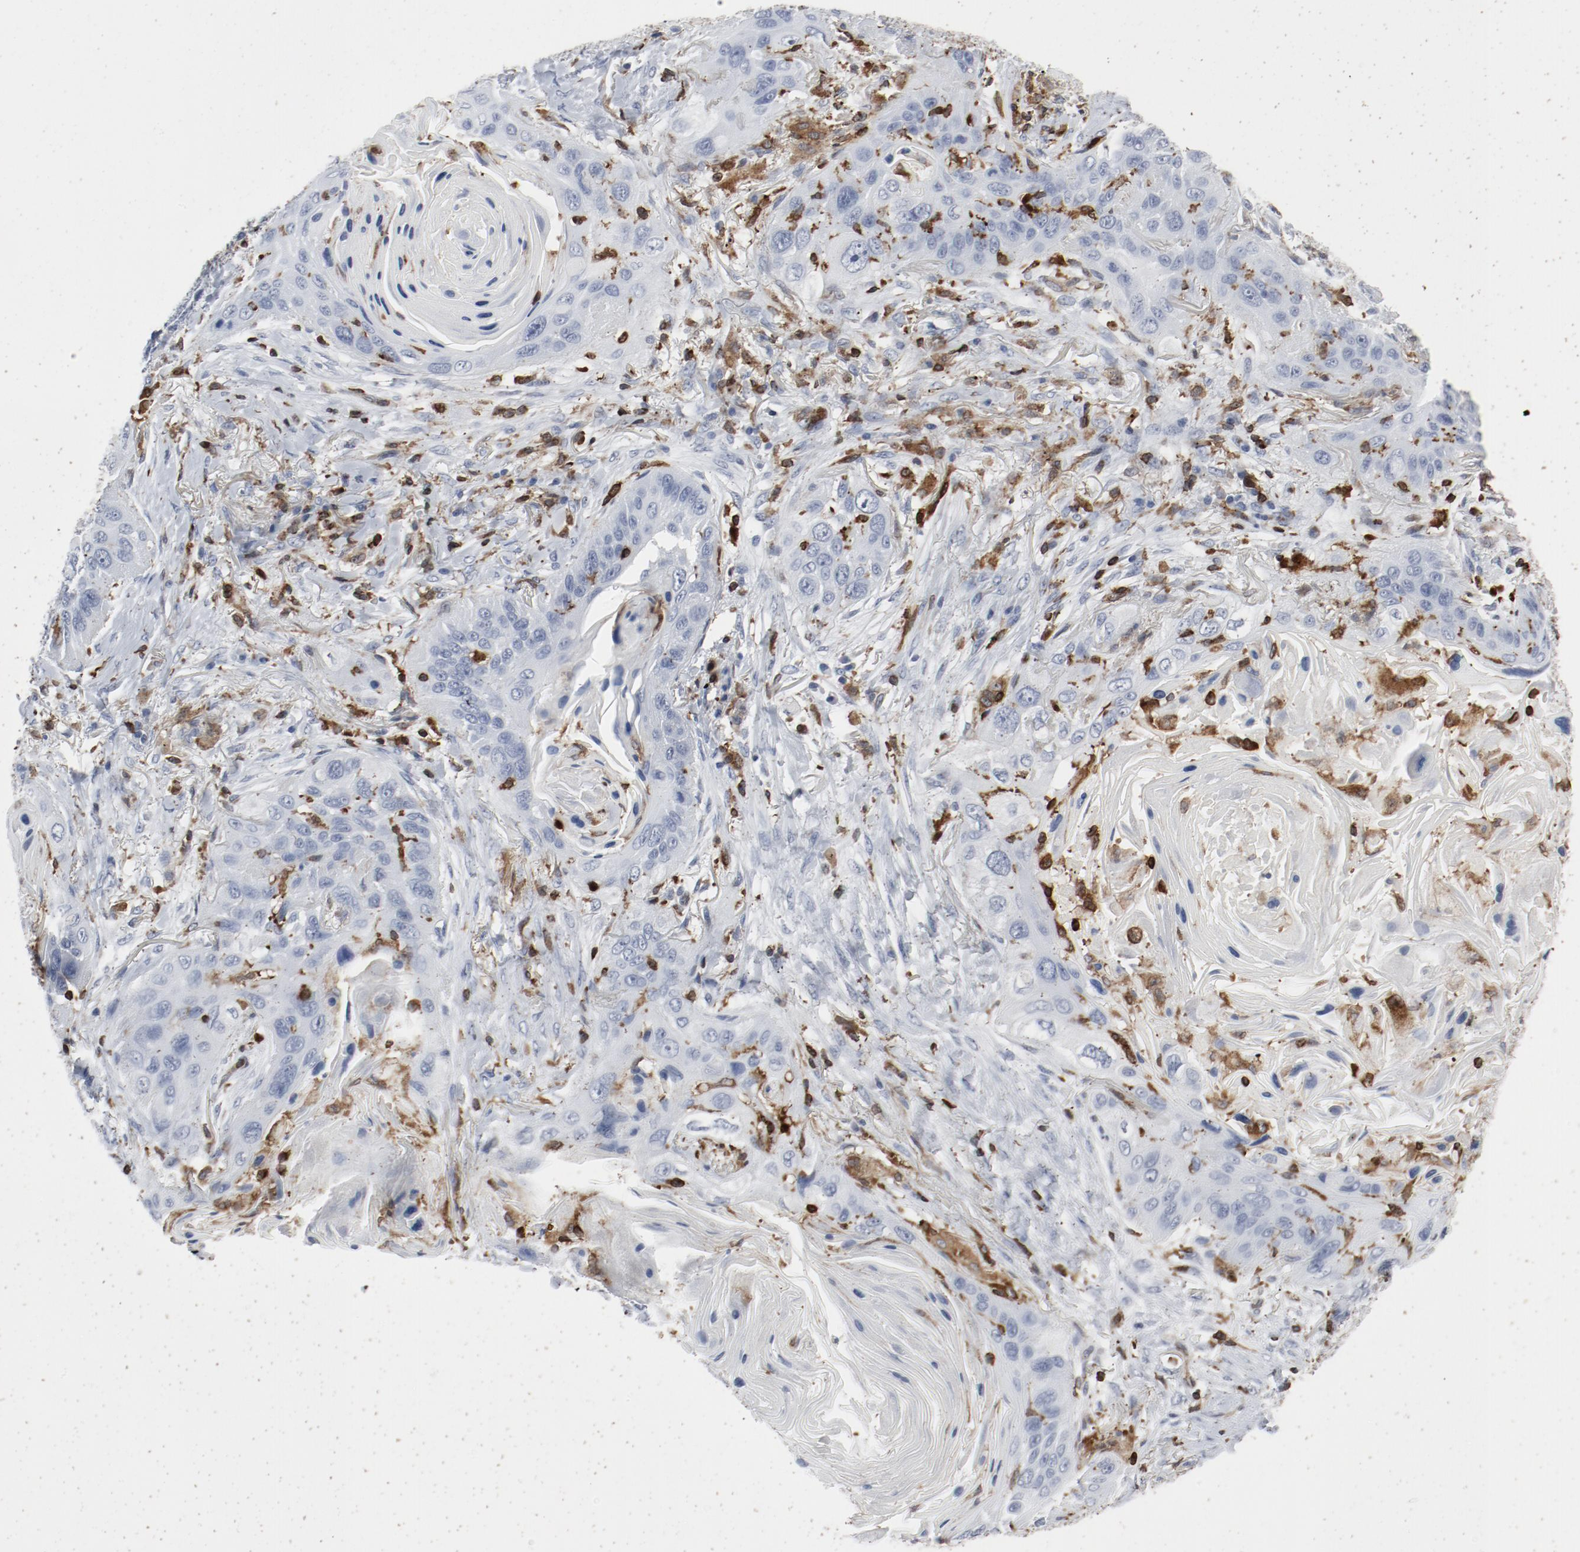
{"staining": {"intensity": "negative", "quantity": "none", "location": "none"}, "tissue": "lung cancer", "cell_type": "Tumor cells", "image_type": "cancer", "snomed": [{"axis": "morphology", "description": "Squamous cell carcinoma, NOS"}, {"axis": "topography", "description": "Lung"}], "caption": "The immunohistochemistry image has no significant expression in tumor cells of lung cancer (squamous cell carcinoma) tissue.", "gene": "LCP2", "patient": {"sex": "female", "age": 67}}